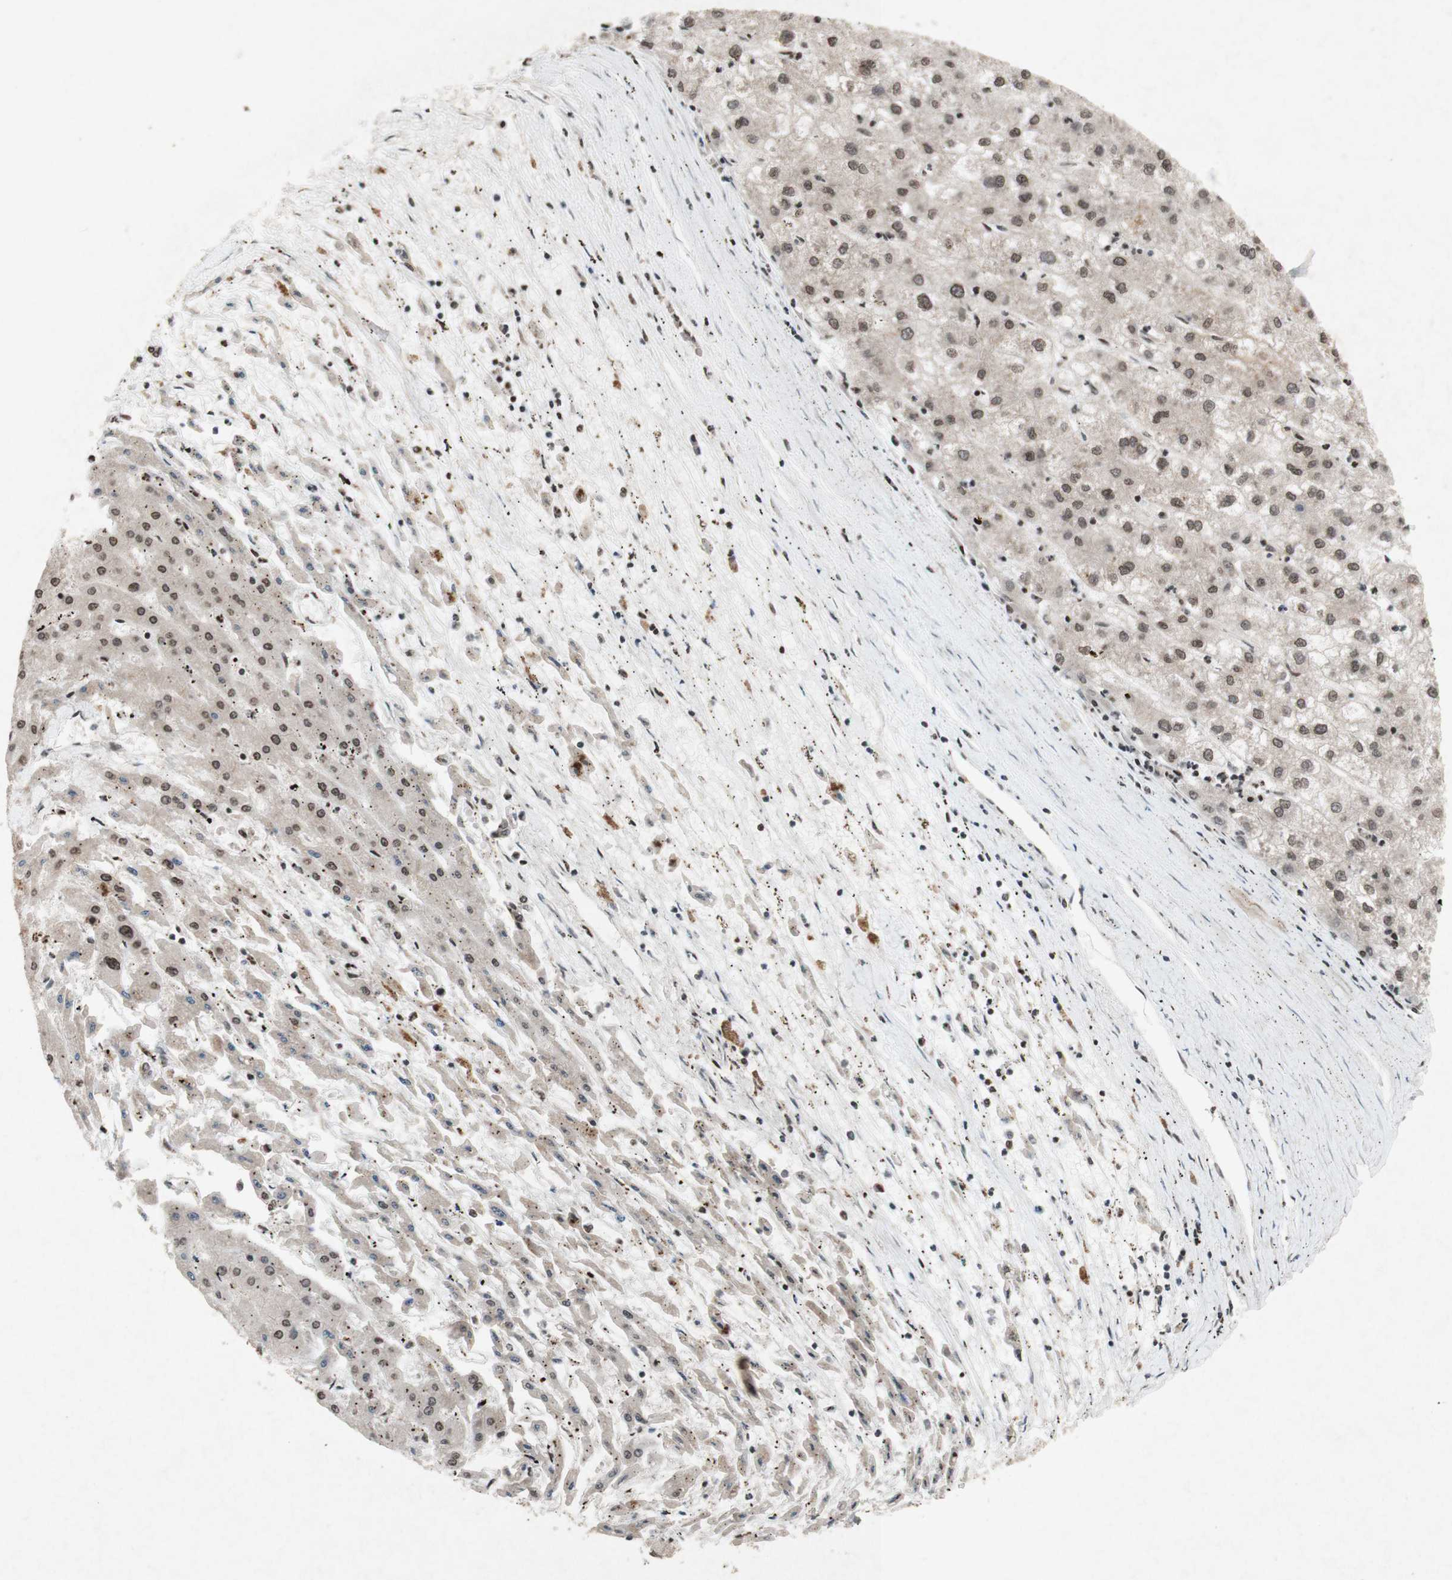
{"staining": {"intensity": "weak", "quantity": ">75%", "location": "cytoplasmic/membranous,nuclear"}, "tissue": "liver cancer", "cell_type": "Tumor cells", "image_type": "cancer", "snomed": [{"axis": "morphology", "description": "Carcinoma, Hepatocellular, NOS"}, {"axis": "topography", "description": "Liver"}], "caption": "Weak cytoplasmic/membranous and nuclear protein positivity is present in approximately >75% of tumor cells in liver cancer.", "gene": "PLXNA1", "patient": {"sex": "male", "age": 72}}